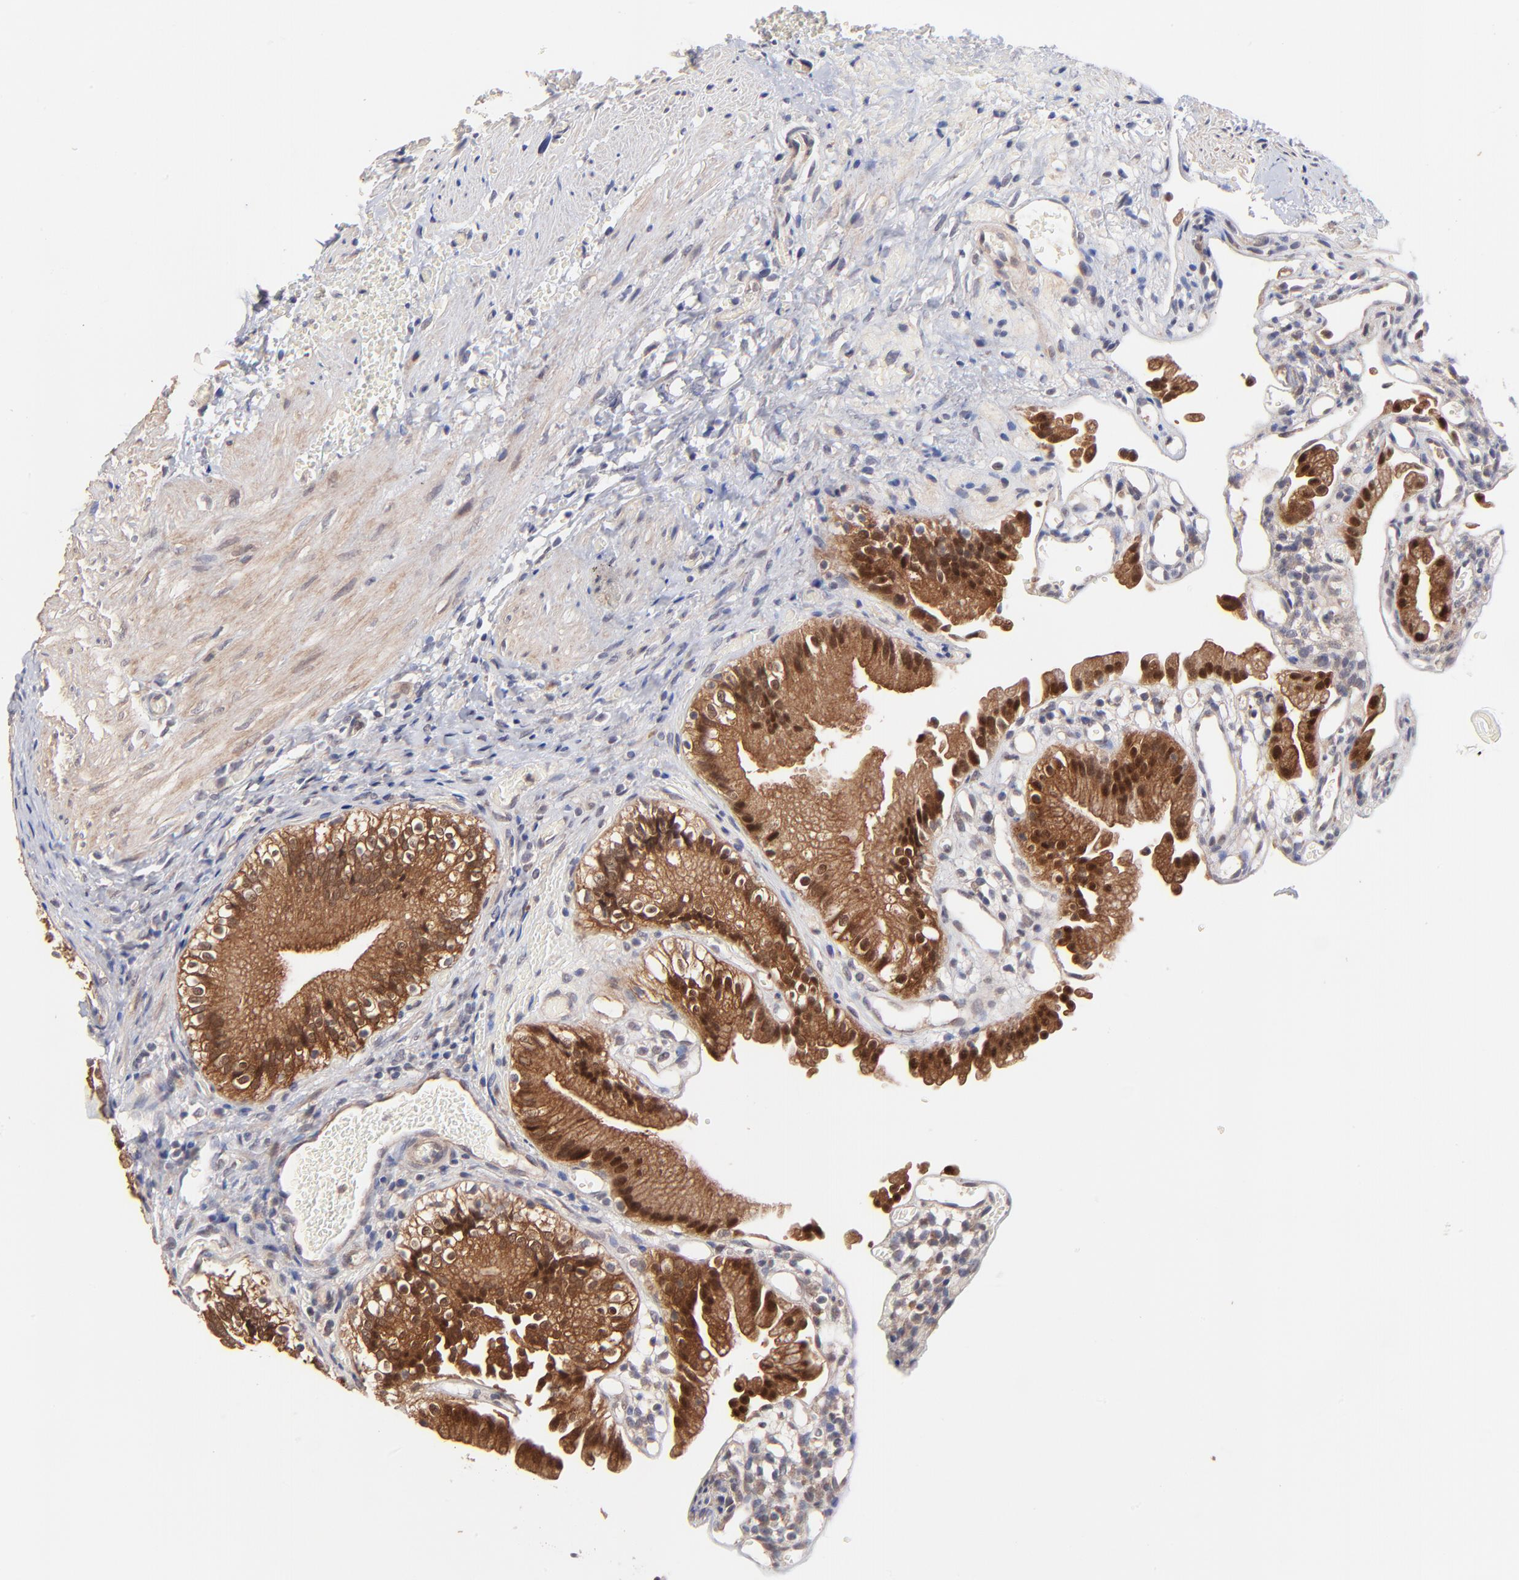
{"staining": {"intensity": "strong", "quantity": ">75%", "location": "cytoplasmic/membranous,nuclear"}, "tissue": "gallbladder", "cell_type": "Glandular cells", "image_type": "normal", "snomed": [{"axis": "morphology", "description": "Normal tissue, NOS"}, {"axis": "topography", "description": "Gallbladder"}], "caption": "Protein expression analysis of normal gallbladder demonstrates strong cytoplasmic/membranous,nuclear expression in about >75% of glandular cells. The staining is performed using DAB (3,3'-diaminobenzidine) brown chromogen to label protein expression. The nuclei are counter-stained blue using hematoxylin.", "gene": "BAIAP2L2", "patient": {"sex": "male", "age": 65}}